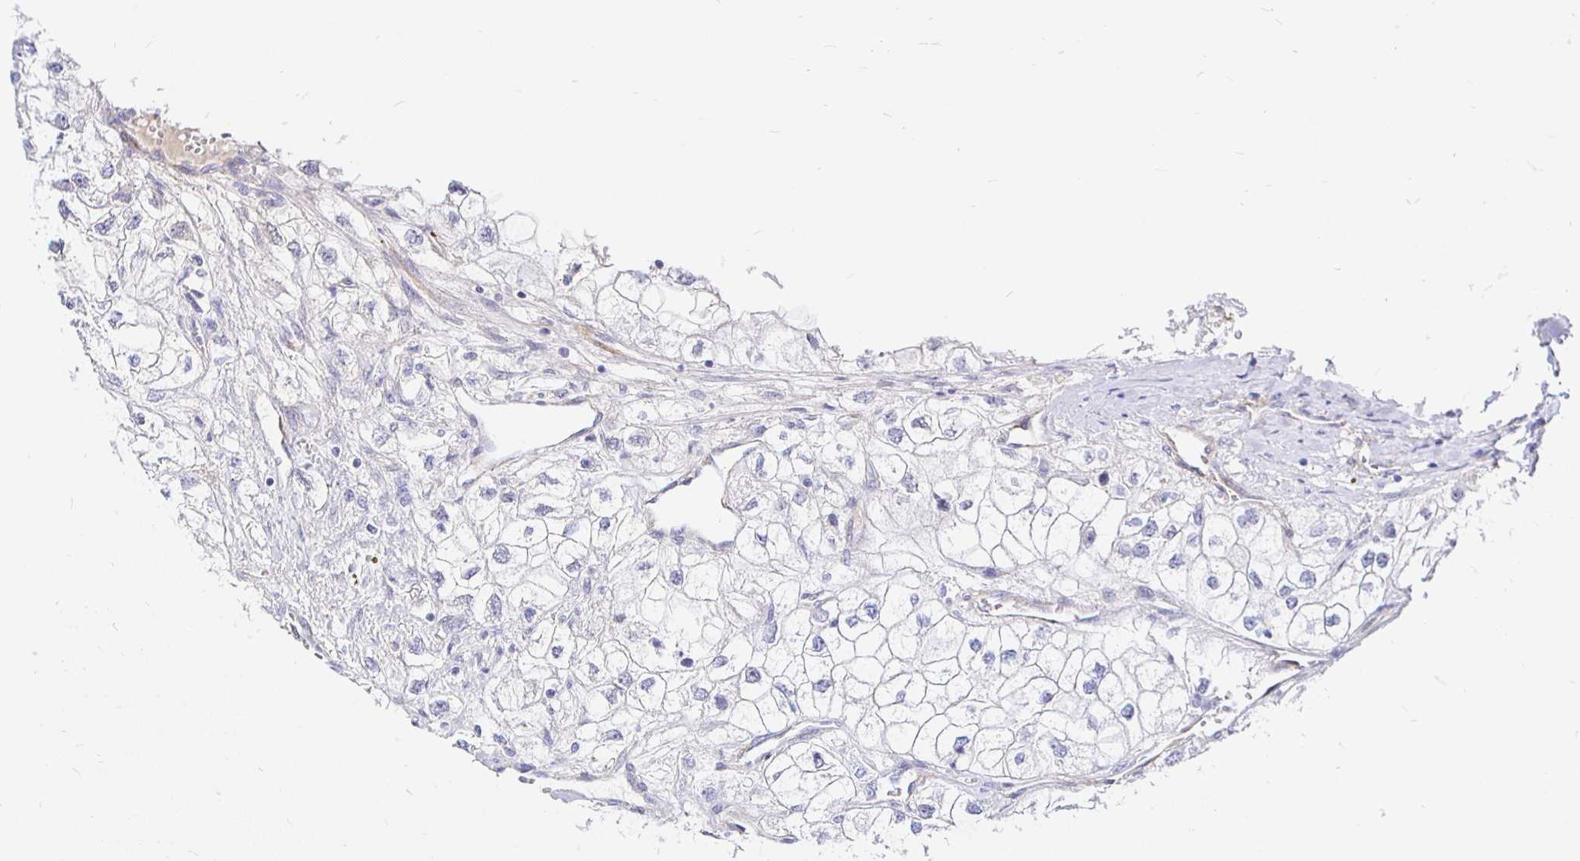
{"staining": {"intensity": "negative", "quantity": "none", "location": "none"}, "tissue": "renal cancer", "cell_type": "Tumor cells", "image_type": "cancer", "snomed": [{"axis": "morphology", "description": "Adenocarcinoma, NOS"}, {"axis": "topography", "description": "Kidney"}], "caption": "The immunohistochemistry (IHC) histopathology image has no significant positivity in tumor cells of renal cancer tissue. The staining is performed using DAB brown chromogen with nuclei counter-stained in using hematoxylin.", "gene": "PALM2AKAP2", "patient": {"sex": "male", "age": 59}}